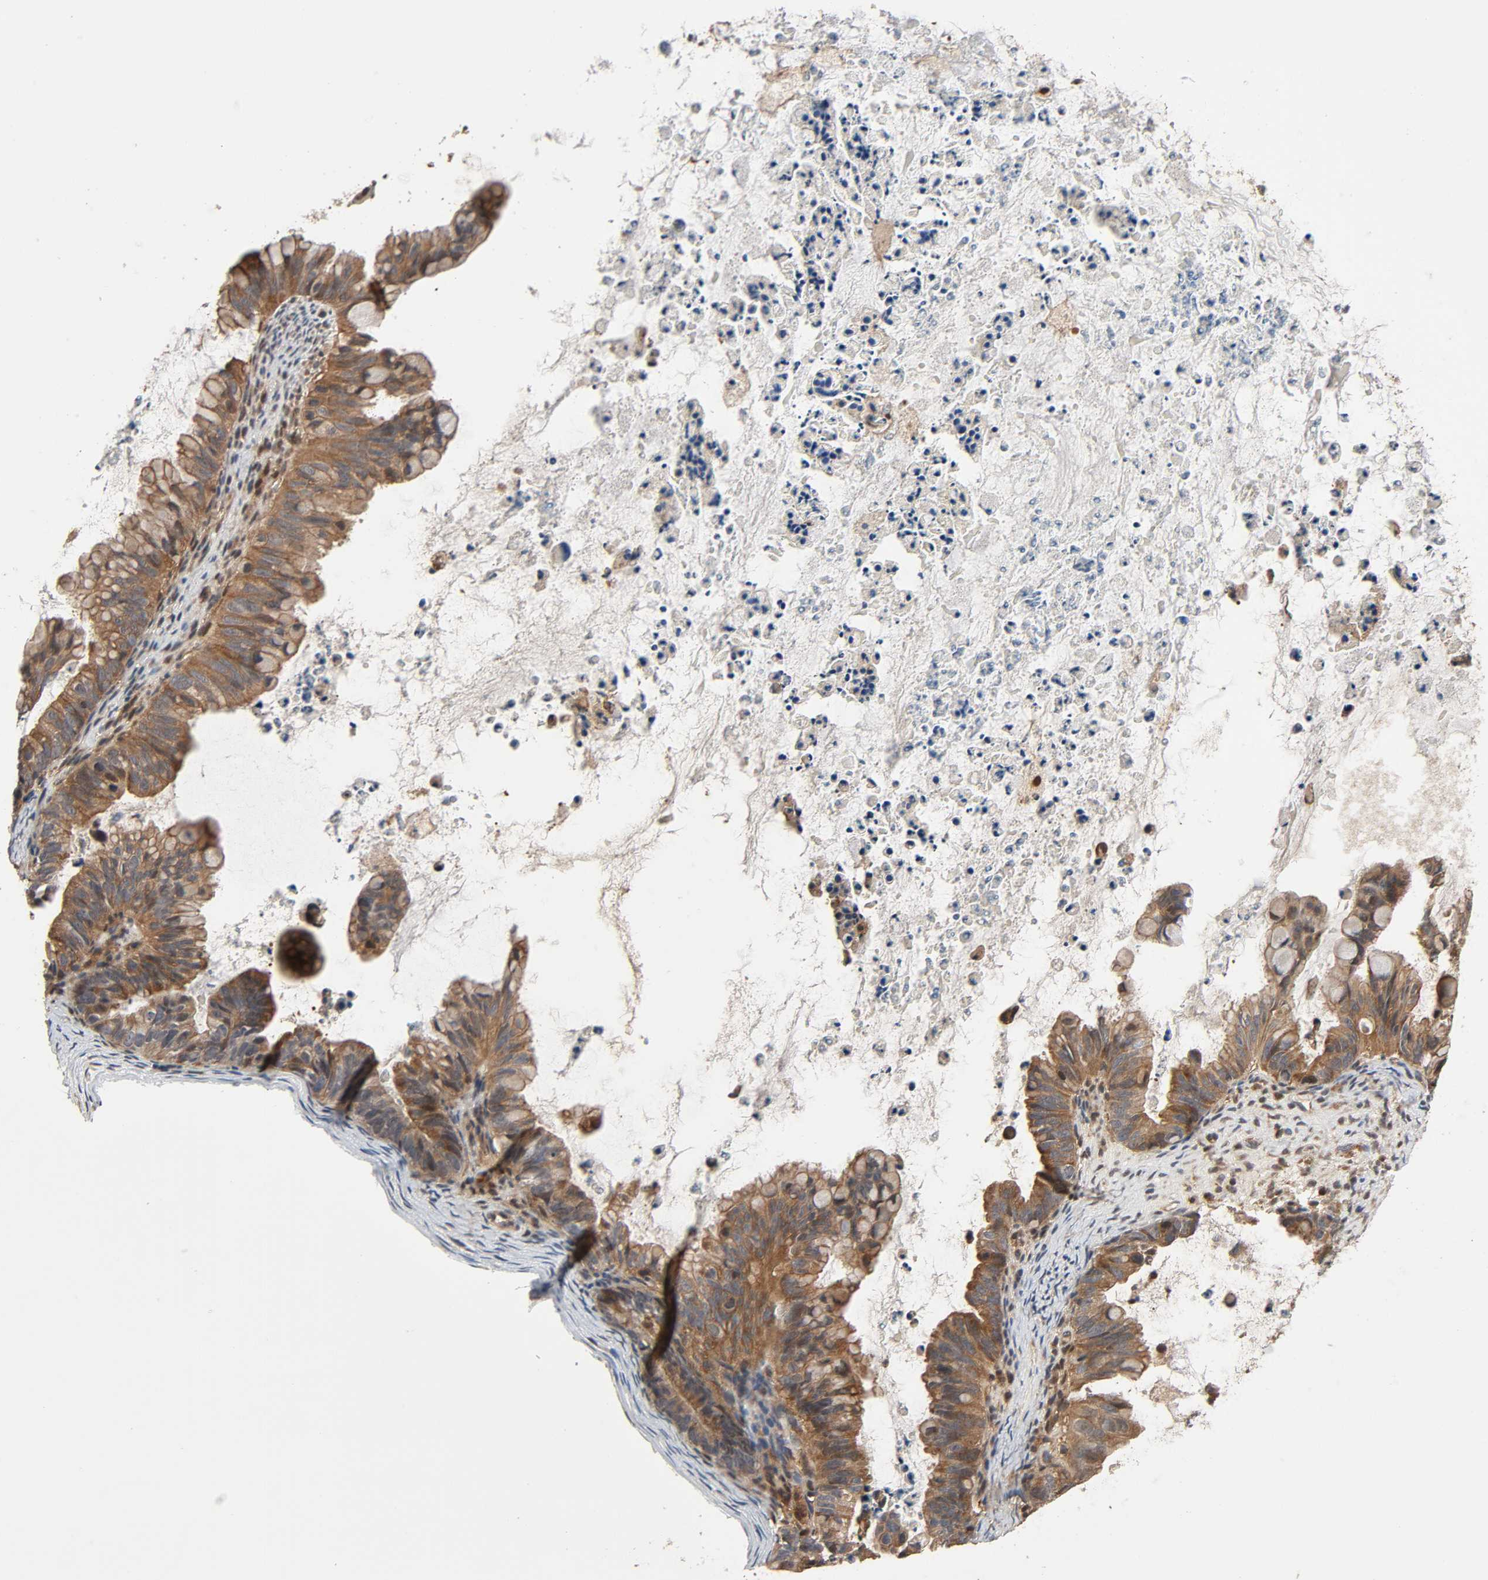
{"staining": {"intensity": "moderate", "quantity": ">75%", "location": "cytoplasmic/membranous"}, "tissue": "ovarian cancer", "cell_type": "Tumor cells", "image_type": "cancer", "snomed": [{"axis": "morphology", "description": "Cystadenocarcinoma, mucinous, NOS"}, {"axis": "topography", "description": "Ovary"}], "caption": "DAB immunohistochemical staining of ovarian cancer (mucinous cystadenocarcinoma) shows moderate cytoplasmic/membranous protein positivity in approximately >75% of tumor cells.", "gene": "PPP2R1B", "patient": {"sex": "female", "age": 36}}